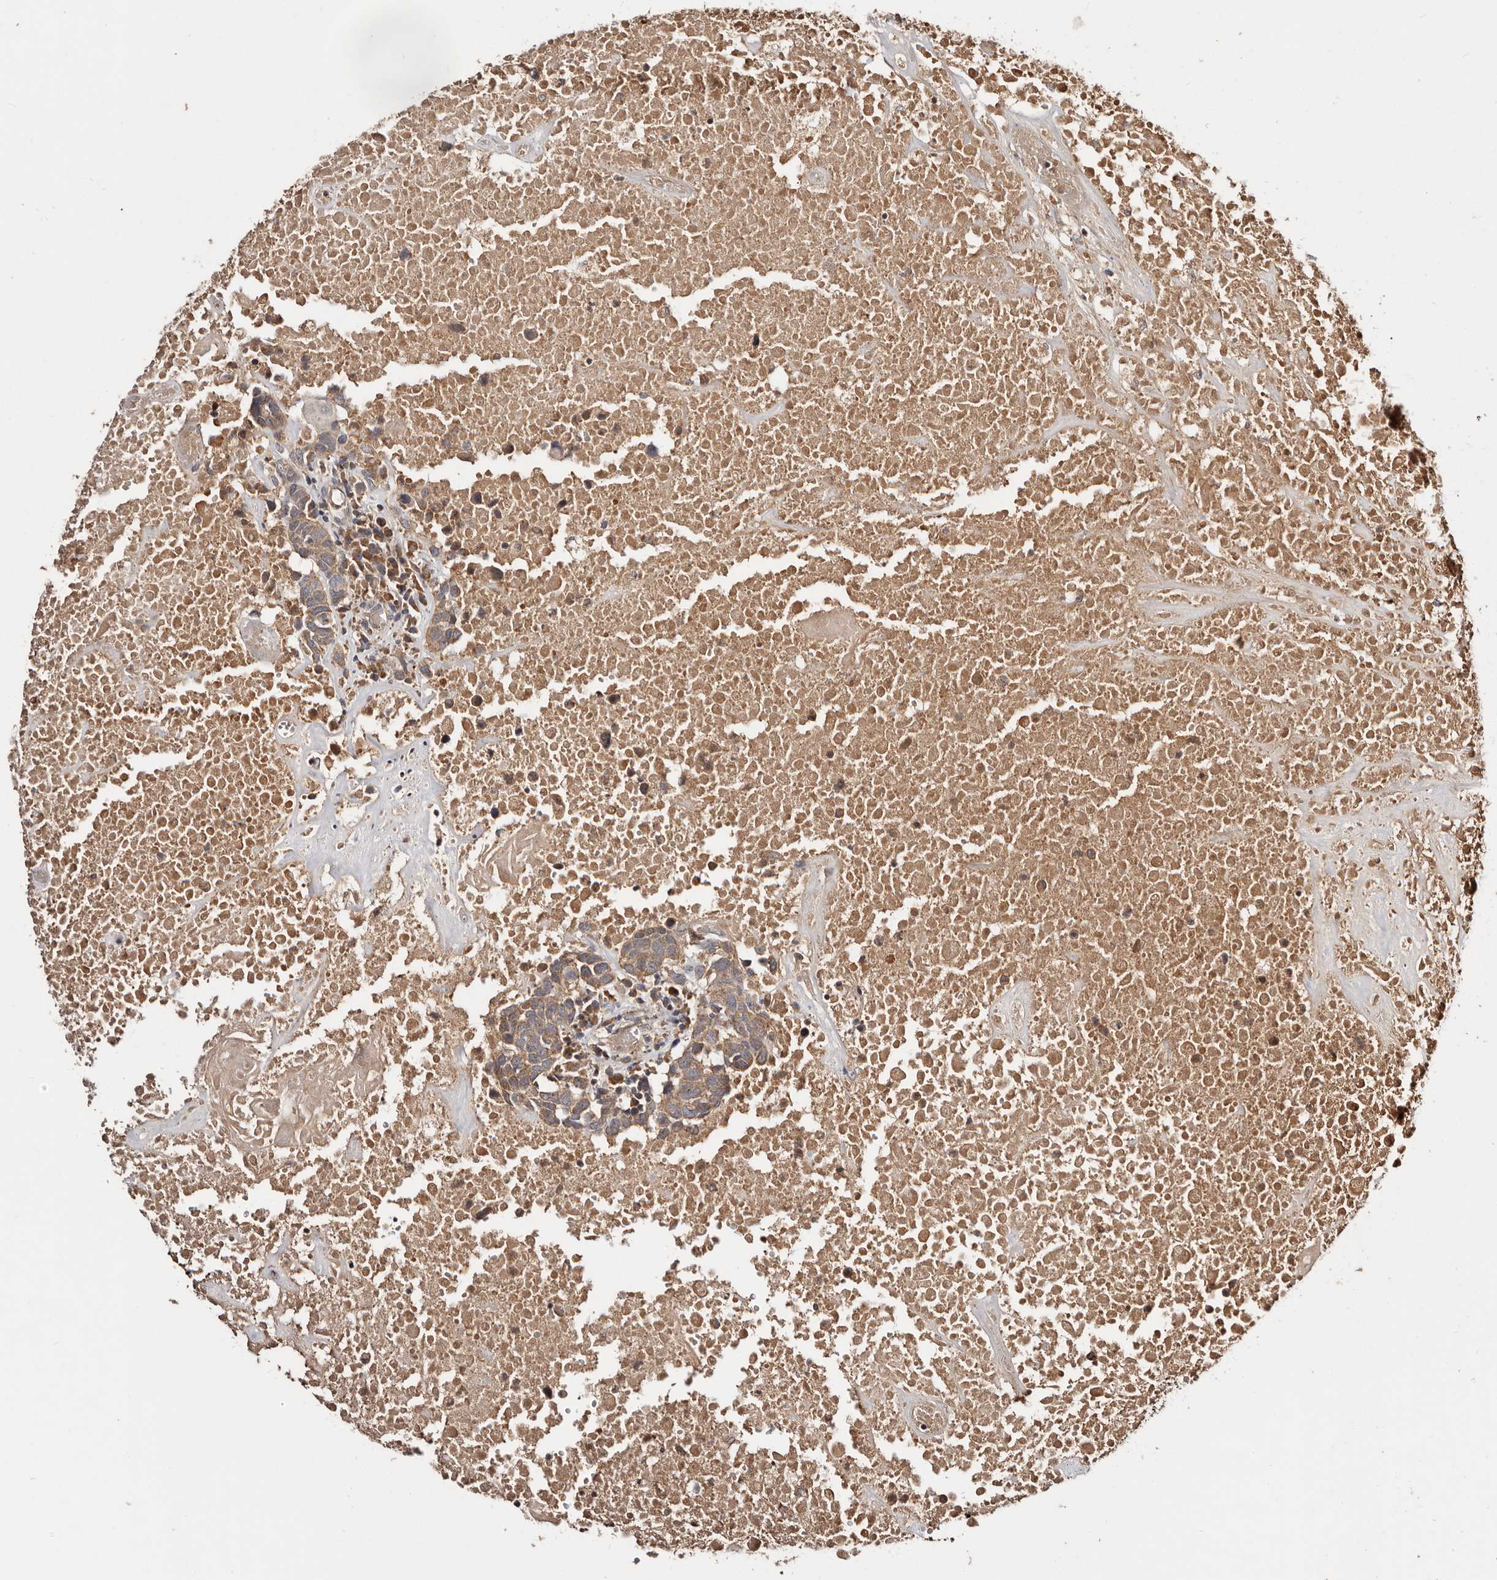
{"staining": {"intensity": "weak", "quantity": ">75%", "location": "cytoplasmic/membranous"}, "tissue": "head and neck cancer", "cell_type": "Tumor cells", "image_type": "cancer", "snomed": [{"axis": "morphology", "description": "Squamous cell carcinoma, NOS"}, {"axis": "topography", "description": "Head-Neck"}], "caption": "Head and neck cancer (squamous cell carcinoma) tissue shows weak cytoplasmic/membranous positivity in about >75% of tumor cells", "gene": "PKIB", "patient": {"sex": "male", "age": 66}}